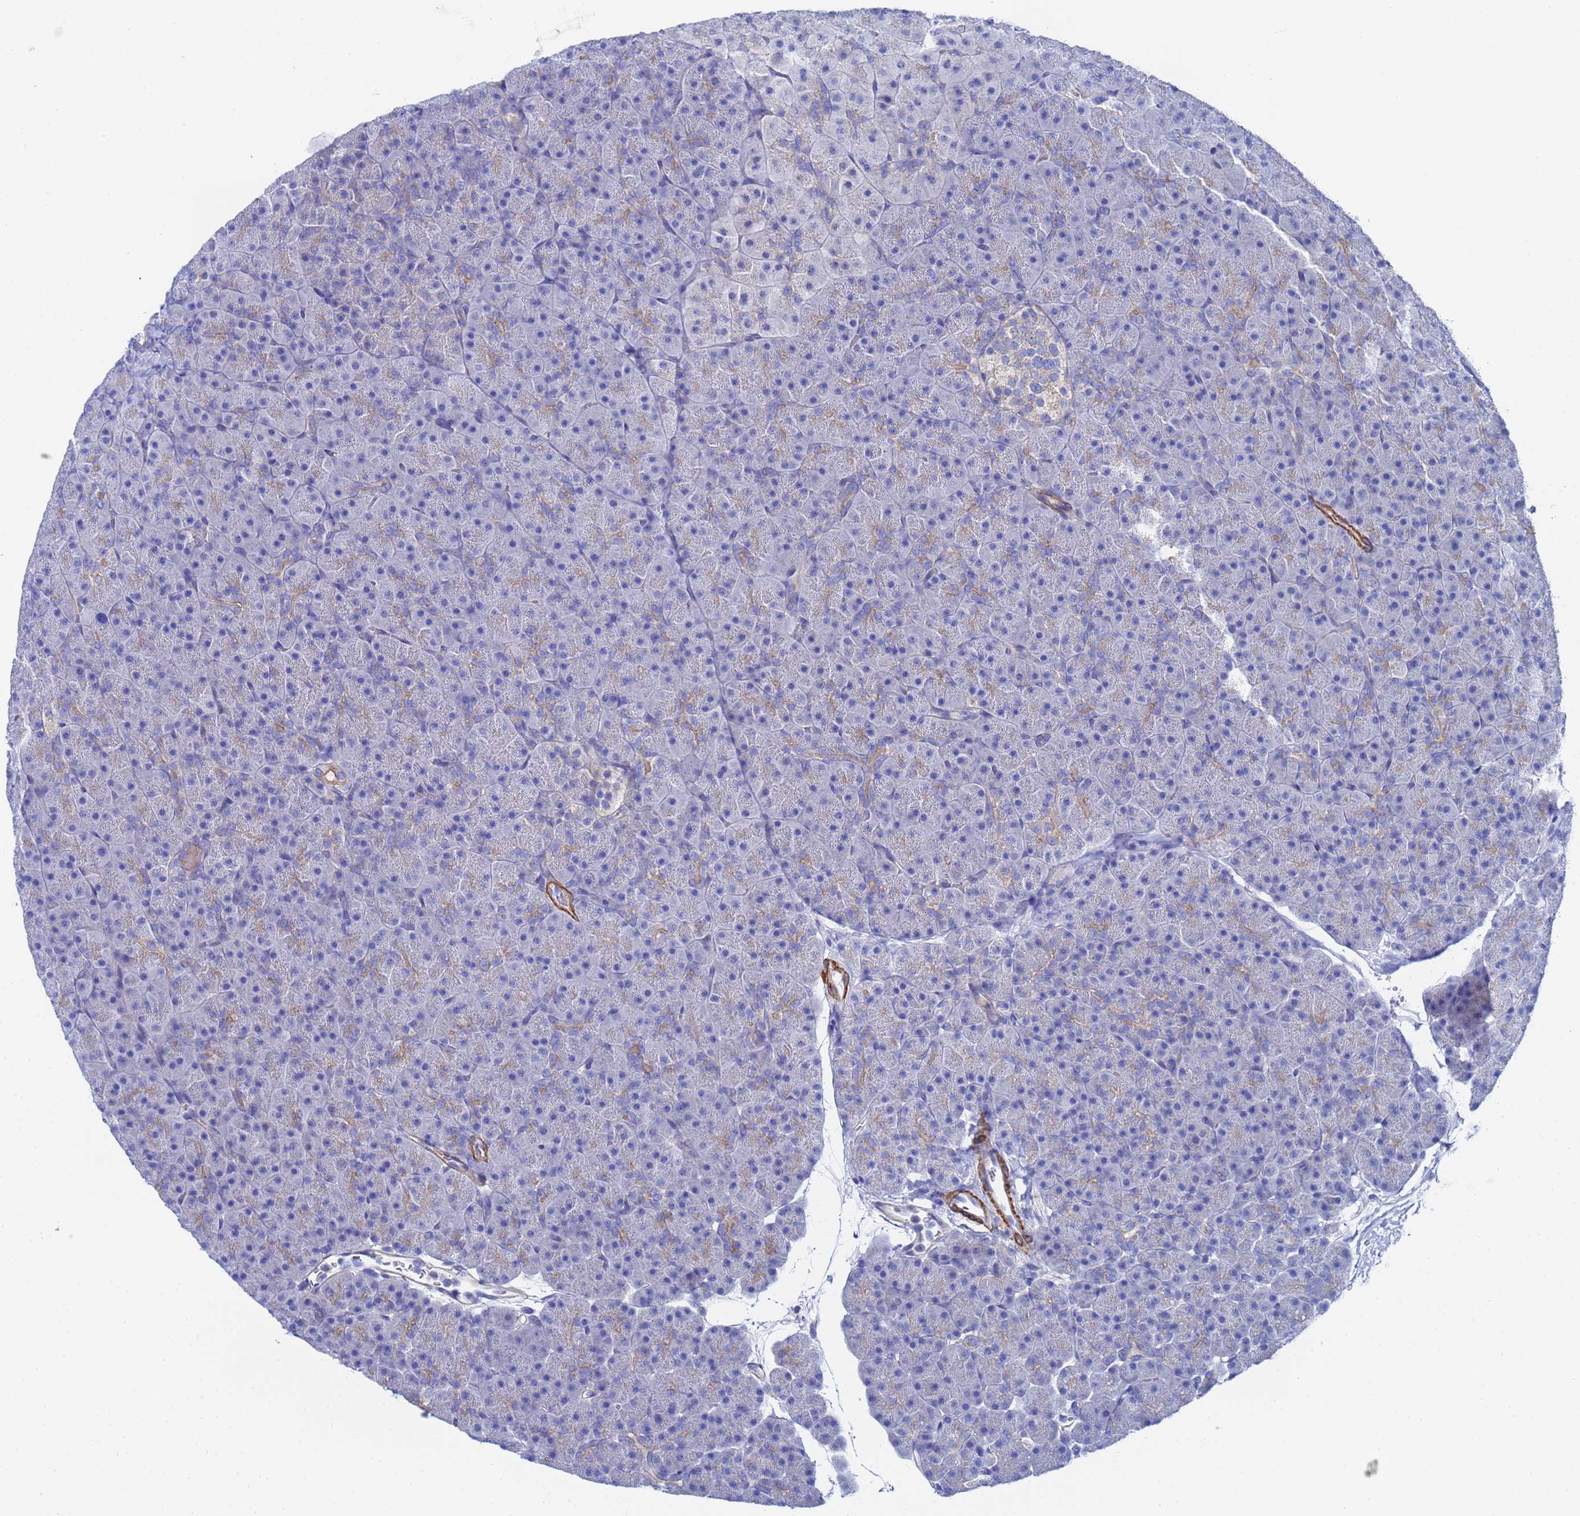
{"staining": {"intensity": "moderate", "quantity": "<25%", "location": "cytoplasmic/membranous"}, "tissue": "pancreas", "cell_type": "Exocrine glandular cells", "image_type": "normal", "snomed": [{"axis": "morphology", "description": "Normal tissue, NOS"}, {"axis": "topography", "description": "Pancreas"}], "caption": "Moderate cytoplasmic/membranous protein positivity is seen in about <25% of exocrine glandular cells in pancreas.", "gene": "RAB39A", "patient": {"sex": "male", "age": 36}}